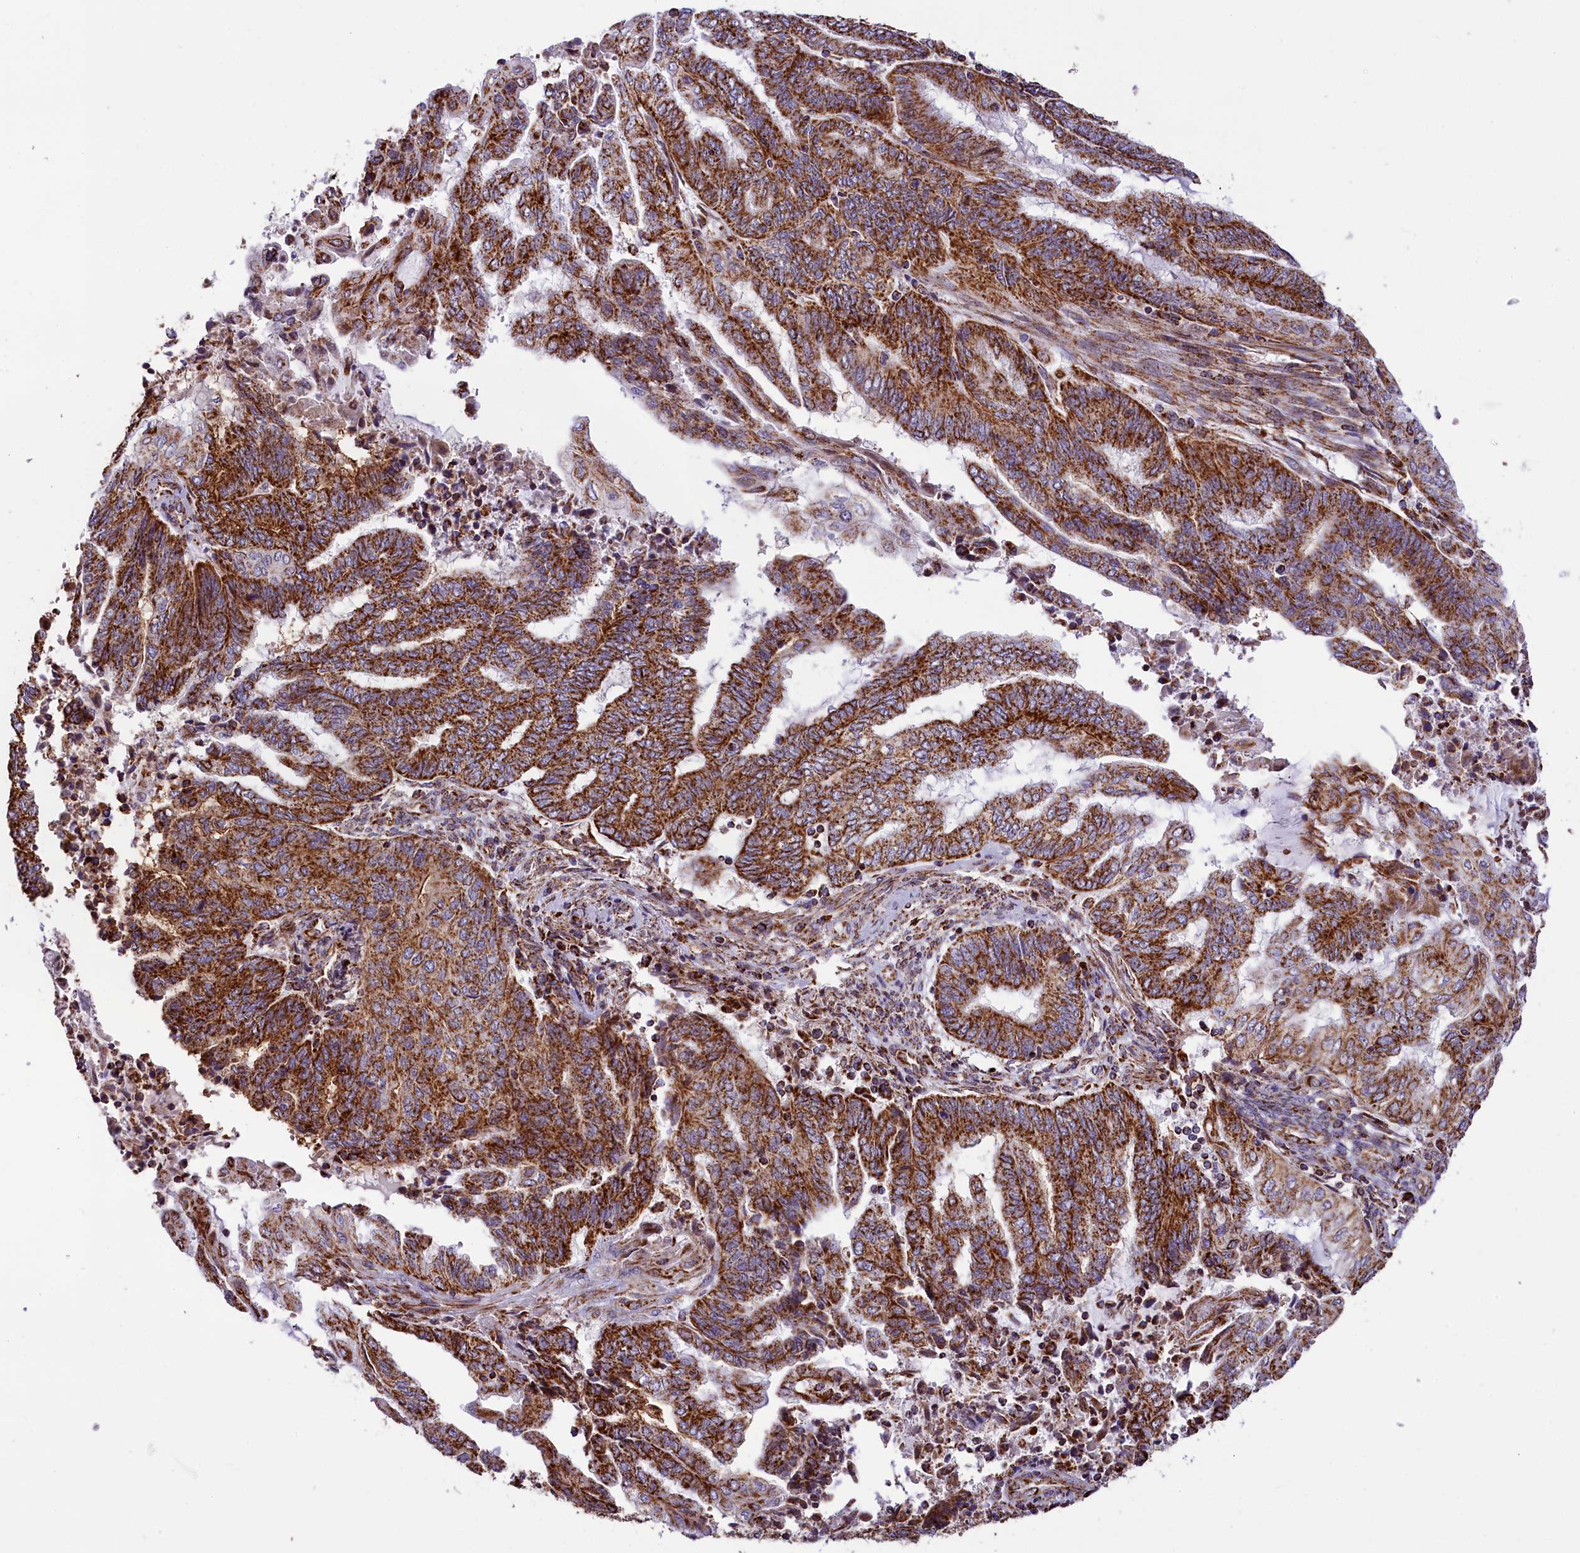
{"staining": {"intensity": "strong", "quantity": ">75%", "location": "cytoplasmic/membranous"}, "tissue": "endometrial cancer", "cell_type": "Tumor cells", "image_type": "cancer", "snomed": [{"axis": "morphology", "description": "Adenocarcinoma, NOS"}, {"axis": "topography", "description": "Uterus"}, {"axis": "topography", "description": "Endometrium"}], "caption": "Protein expression analysis of human endometrial cancer (adenocarcinoma) reveals strong cytoplasmic/membranous expression in about >75% of tumor cells.", "gene": "NDUFA8", "patient": {"sex": "female", "age": 70}}